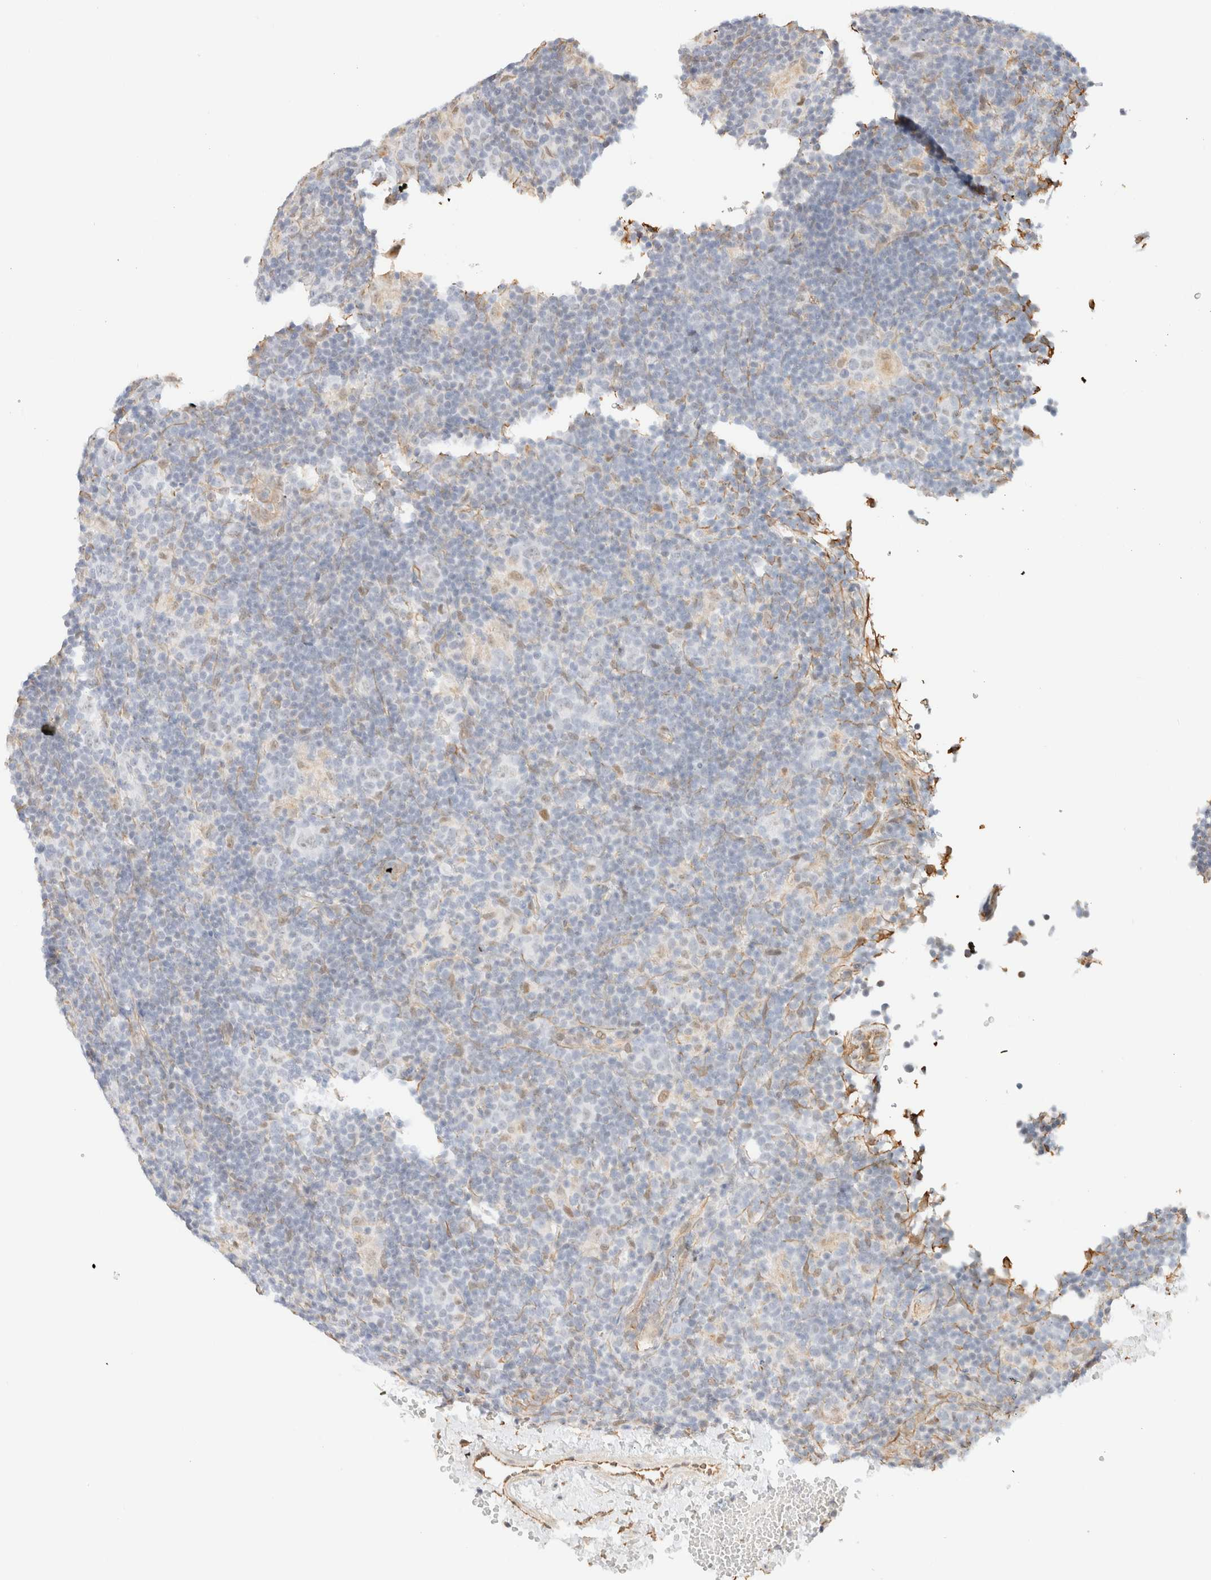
{"staining": {"intensity": "negative", "quantity": "none", "location": "none"}, "tissue": "lymphoma", "cell_type": "Tumor cells", "image_type": "cancer", "snomed": [{"axis": "morphology", "description": "Hodgkin's disease, NOS"}, {"axis": "topography", "description": "Lymph node"}], "caption": "The photomicrograph displays no significant positivity in tumor cells of lymphoma.", "gene": "ARID5A", "patient": {"sex": "female", "age": 57}}